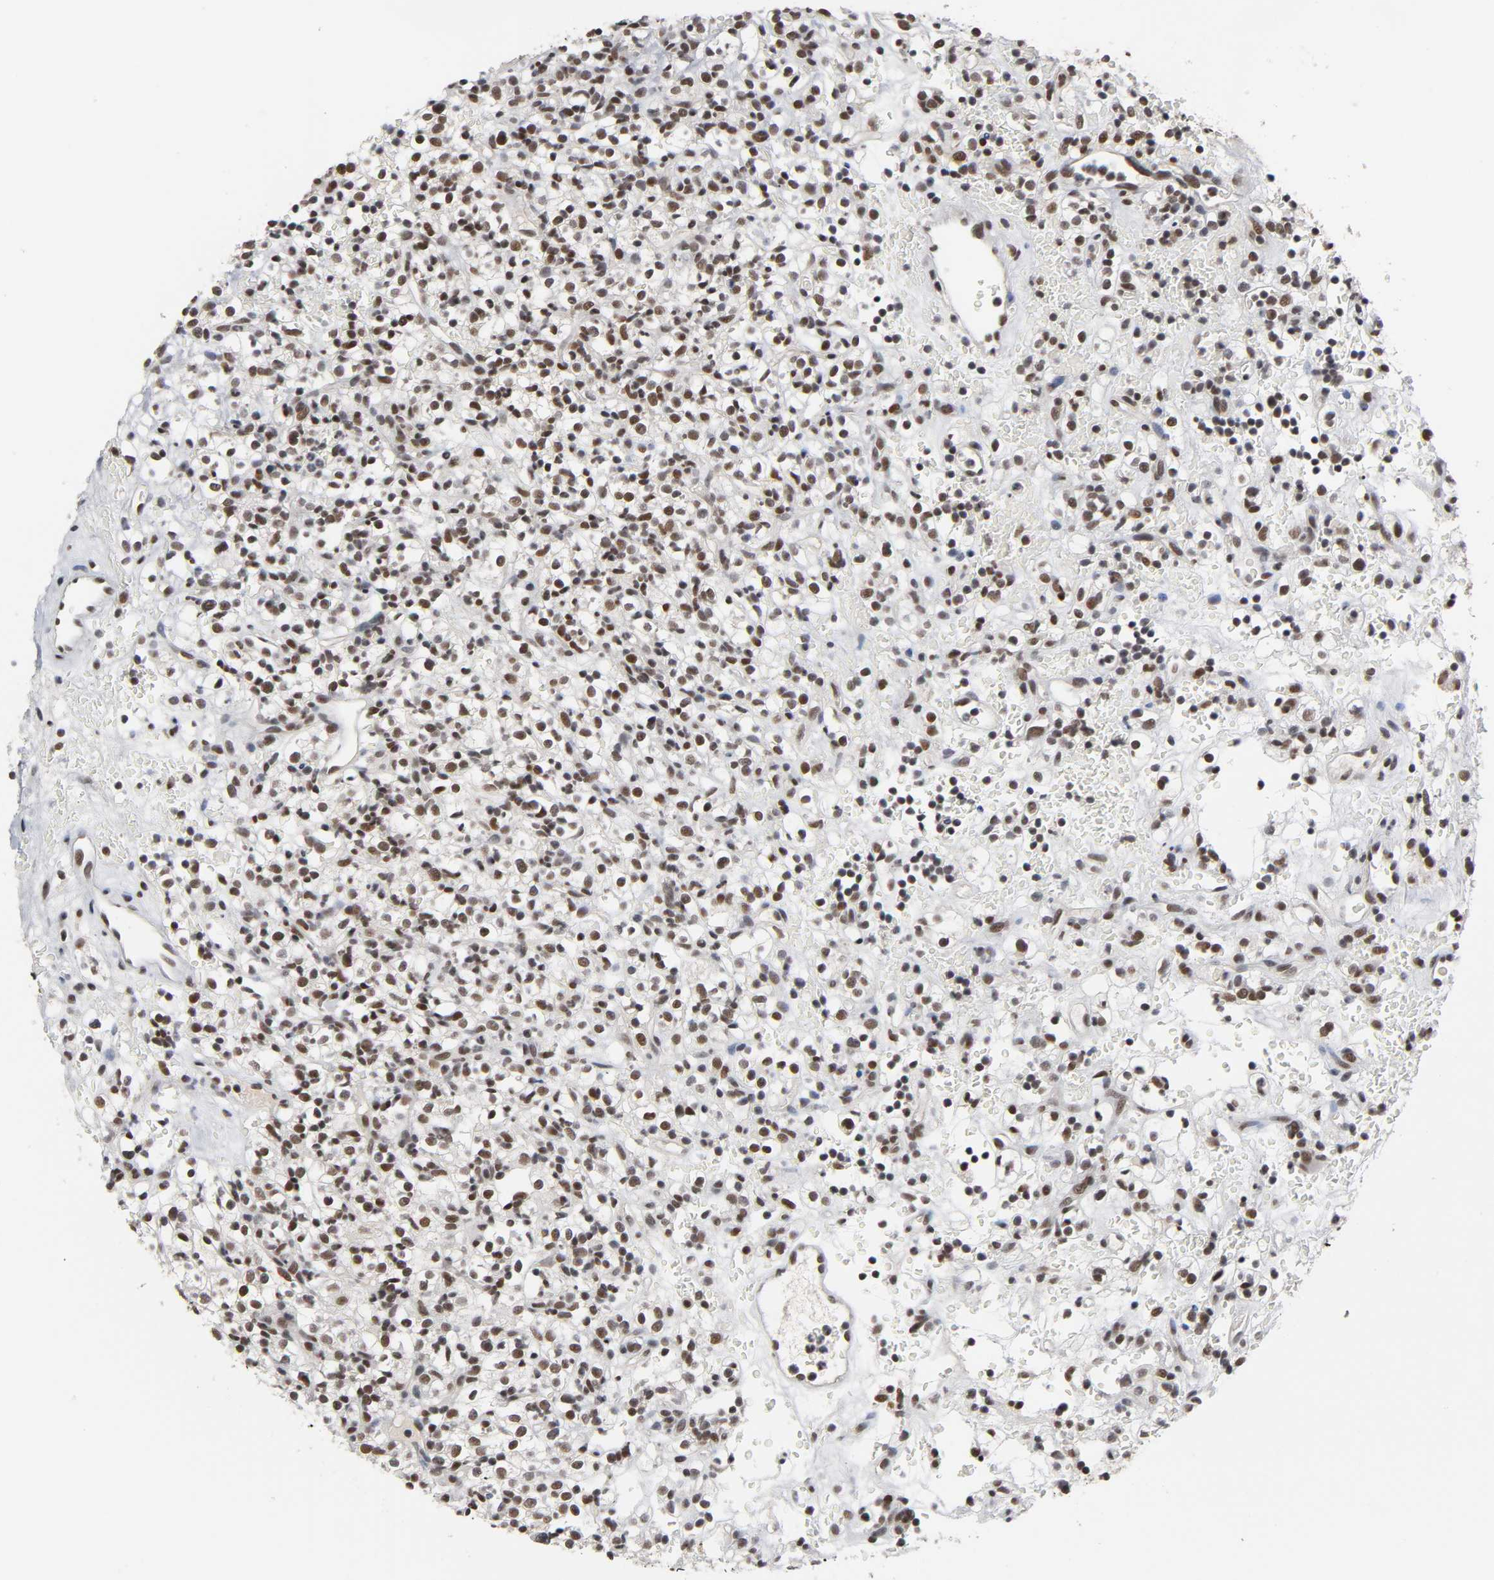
{"staining": {"intensity": "strong", "quantity": ">75%", "location": "nuclear"}, "tissue": "renal cancer", "cell_type": "Tumor cells", "image_type": "cancer", "snomed": [{"axis": "morphology", "description": "Normal tissue, NOS"}, {"axis": "morphology", "description": "Adenocarcinoma, NOS"}, {"axis": "topography", "description": "Kidney"}], "caption": "This micrograph reveals immunohistochemistry staining of human renal cancer, with high strong nuclear expression in approximately >75% of tumor cells.", "gene": "TRIM33", "patient": {"sex": "female", "age": 72}}